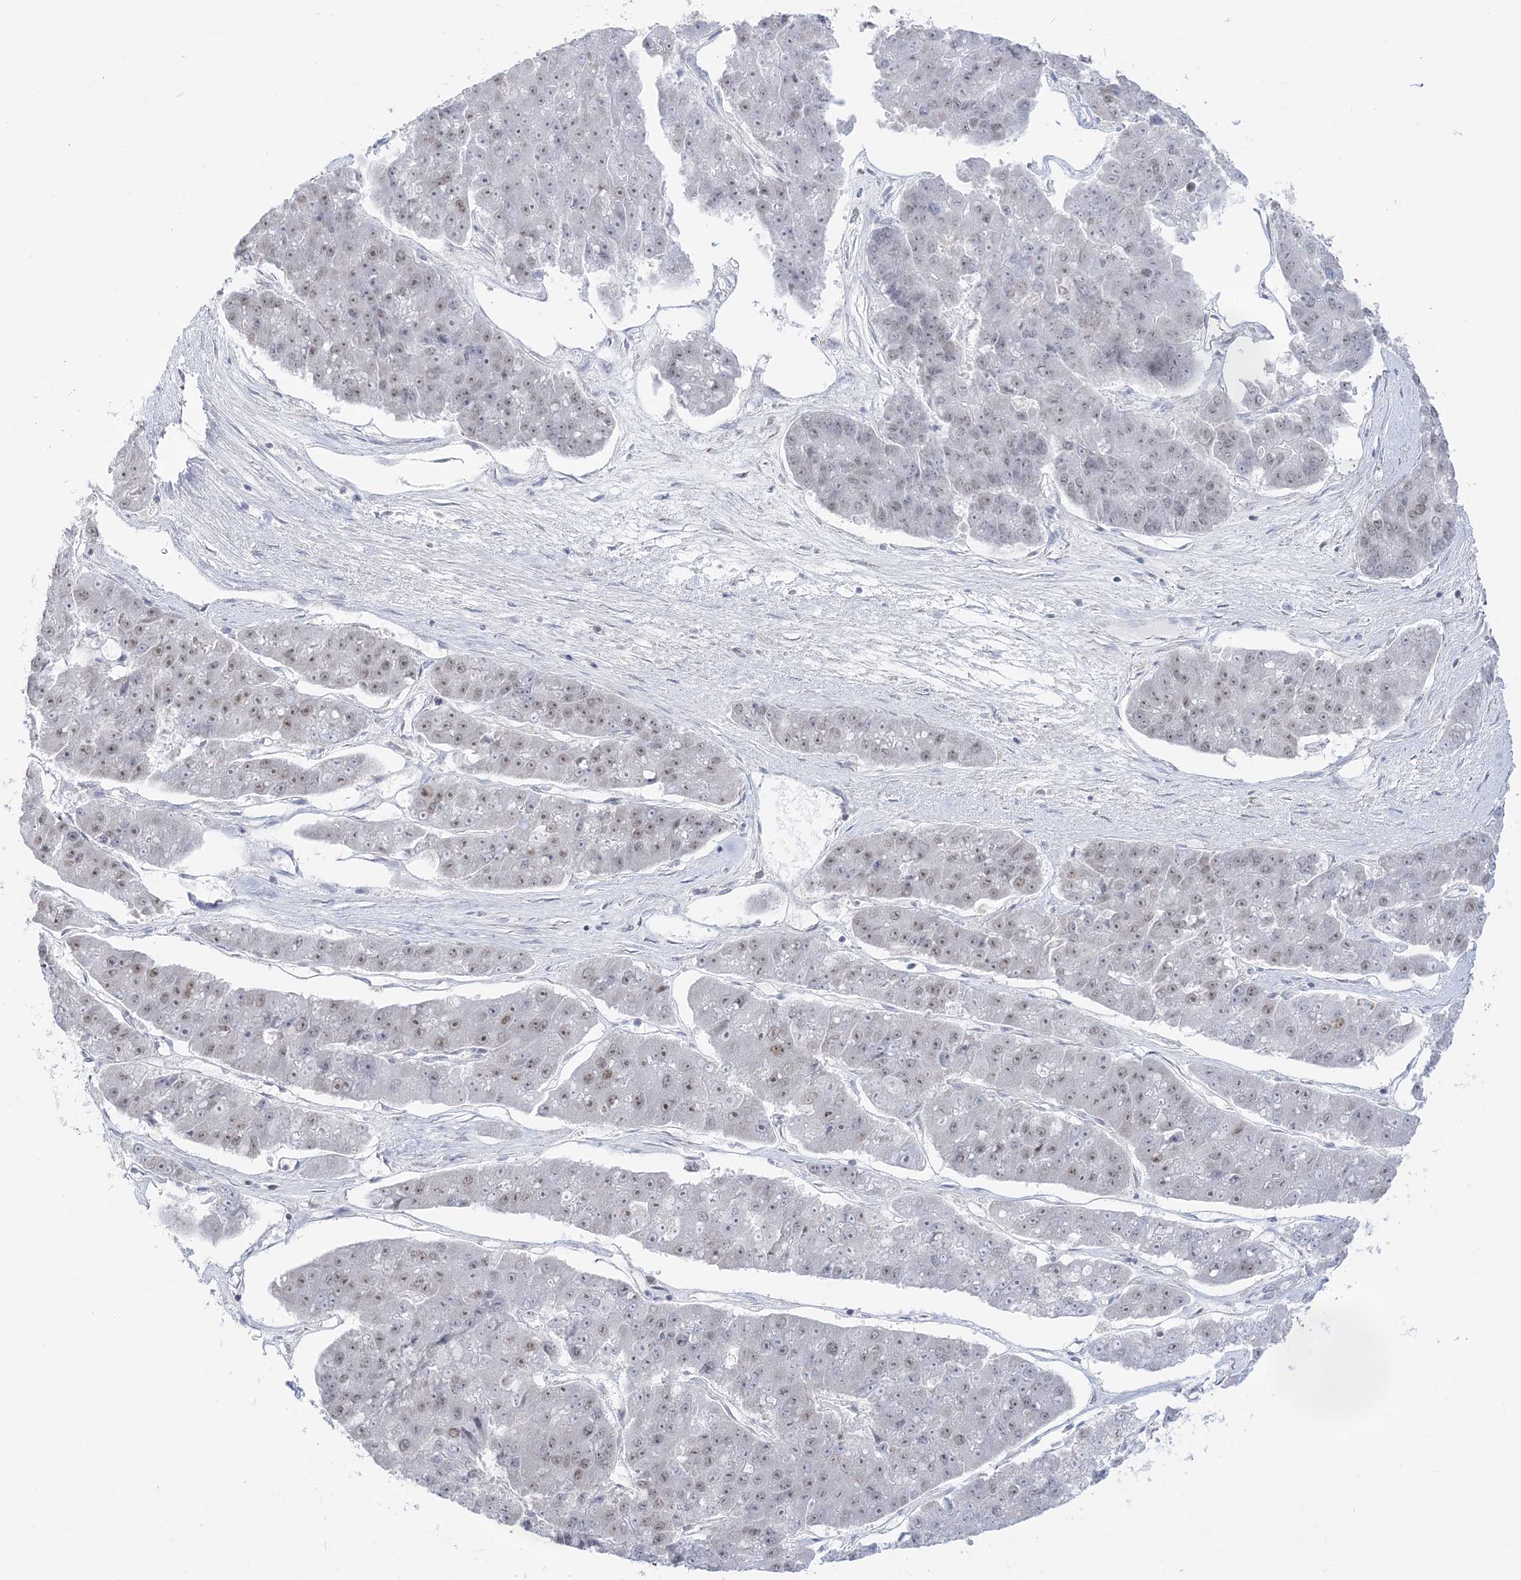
{"staining": {"intensity": "moderate", "quantity": "25%-75%", "location": "nuclear"}, "tissue": "pancreatic cancer", "cell_type": "Tumor cells", "image_type": "cancer", "snomed": [{"axis": "morphology", "description": "Adenocarcinoma, NOS"}, {"axis": "topography", "description": "Pancreas"}], "caption": "High-power microscopy captured an immunohistochemistry photomicrograph of adenocarcinoma (pancreatic), revealing moderate nuclear expression in about 25%-75% of tumor cells.", "gene": "DDX21", "patient": {"sex": "male", "age": 50}}